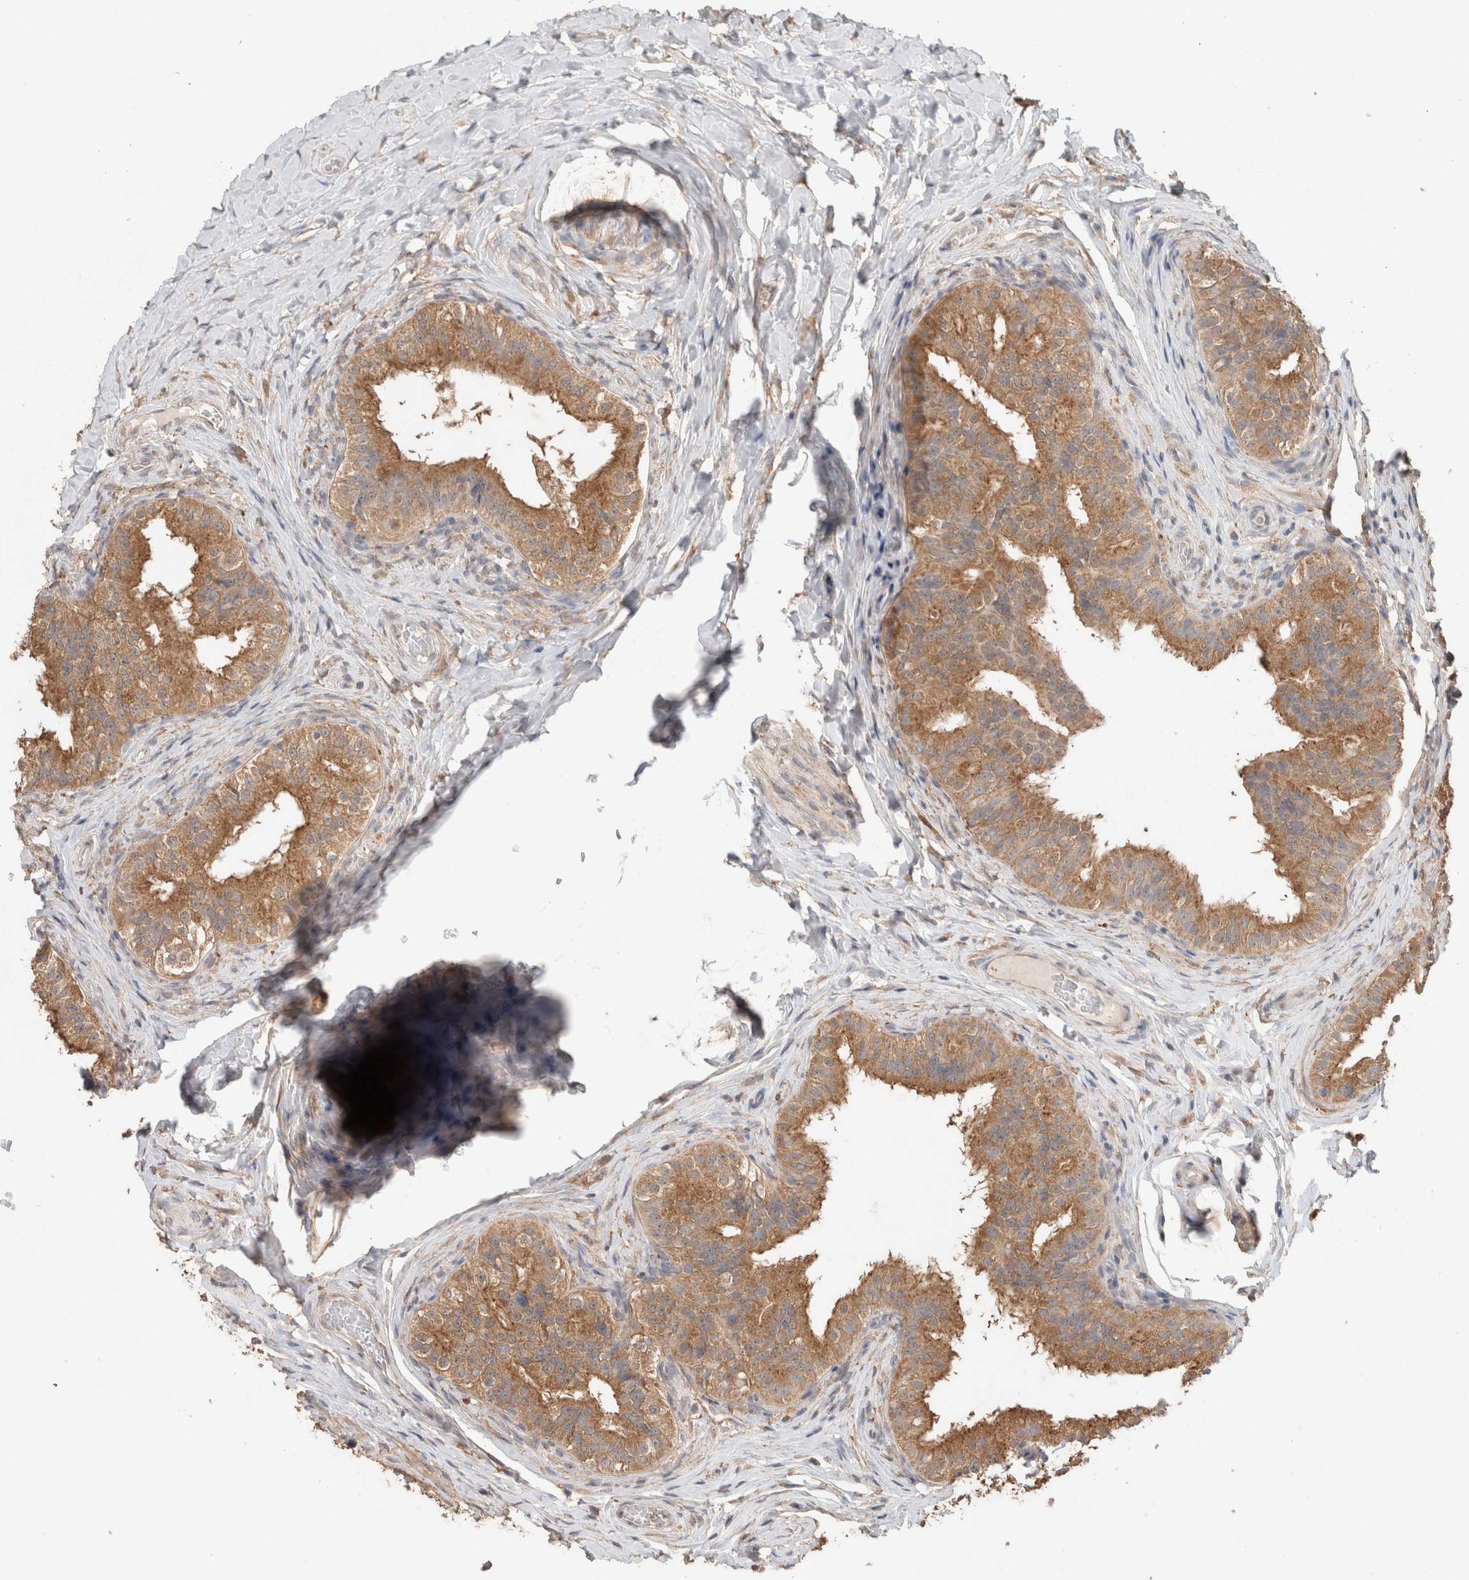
{"staining": {"intensity": "moderate", "quantity": ">75%", "location": "cytoplasmic/membranous"}, "tissue": "epididymis", "cell_type": "Glandular cells", "image_type": "normal", "snomed": [{"axis": "morphology", "description": "Normal tissue, NOS"}, {"axis": "topography", "description": "Epididymis"}], "caption": "Benign epididymis was stained to show a protein in brown. There is medium levels of moderate cytoplasmic/membranous positivity in approximately >75% of glandular cells. The protein of interest is stained brown, and the nuclei are stained in blue (DAB (3,3'-diaminobenzidine) IHC with brightfield microscopy, high magnification).", "gene": "RAB14", "patient": {"sex": "male", "age": 49}}